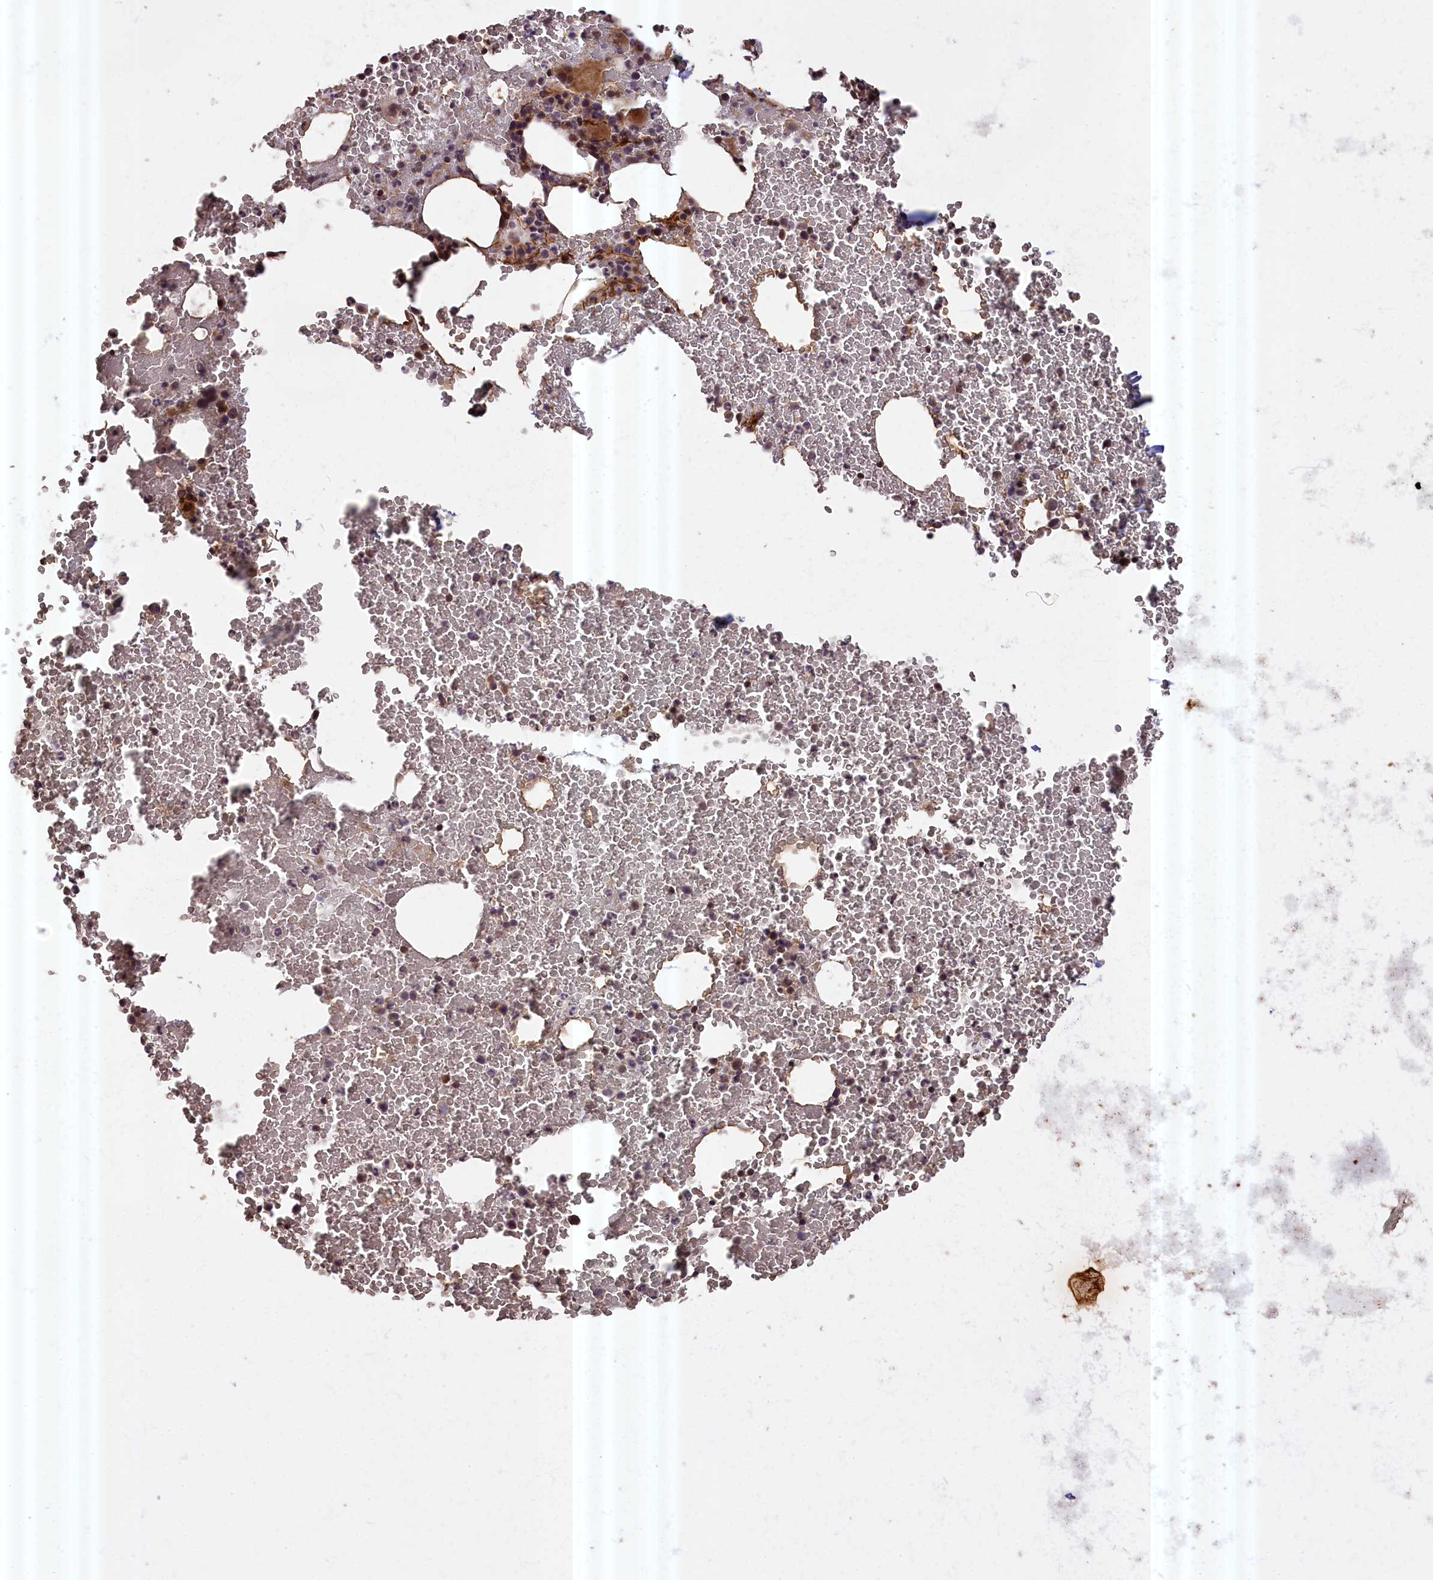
{"staining": {"intensity": "moderate", "quantity": "25%-75%", "location": "cytoplasmic/membranous,nuclear"}, "tissue": "bone marrow", "cell_type": "Hematopoietic cells", "image_type": "normal", "snomed": [{"axis": "morphology", "description": "Normal tissue, NOS"}, {"axis": "morphology", "description": "Inflammation, NOS"}, {"axis": "topography", "description": "Bone marrow"}], "caption": "Immunohistochemistry photomicrograph of normal bone marrow stained for a protein (brown), which displays medium levels of moderate cytoplasmic/membranous,nuclear expression in about 25%-75% of hematopoietic cells.", "gene": "ZNF480", "patient": {"sex": "female", "age": 78}}